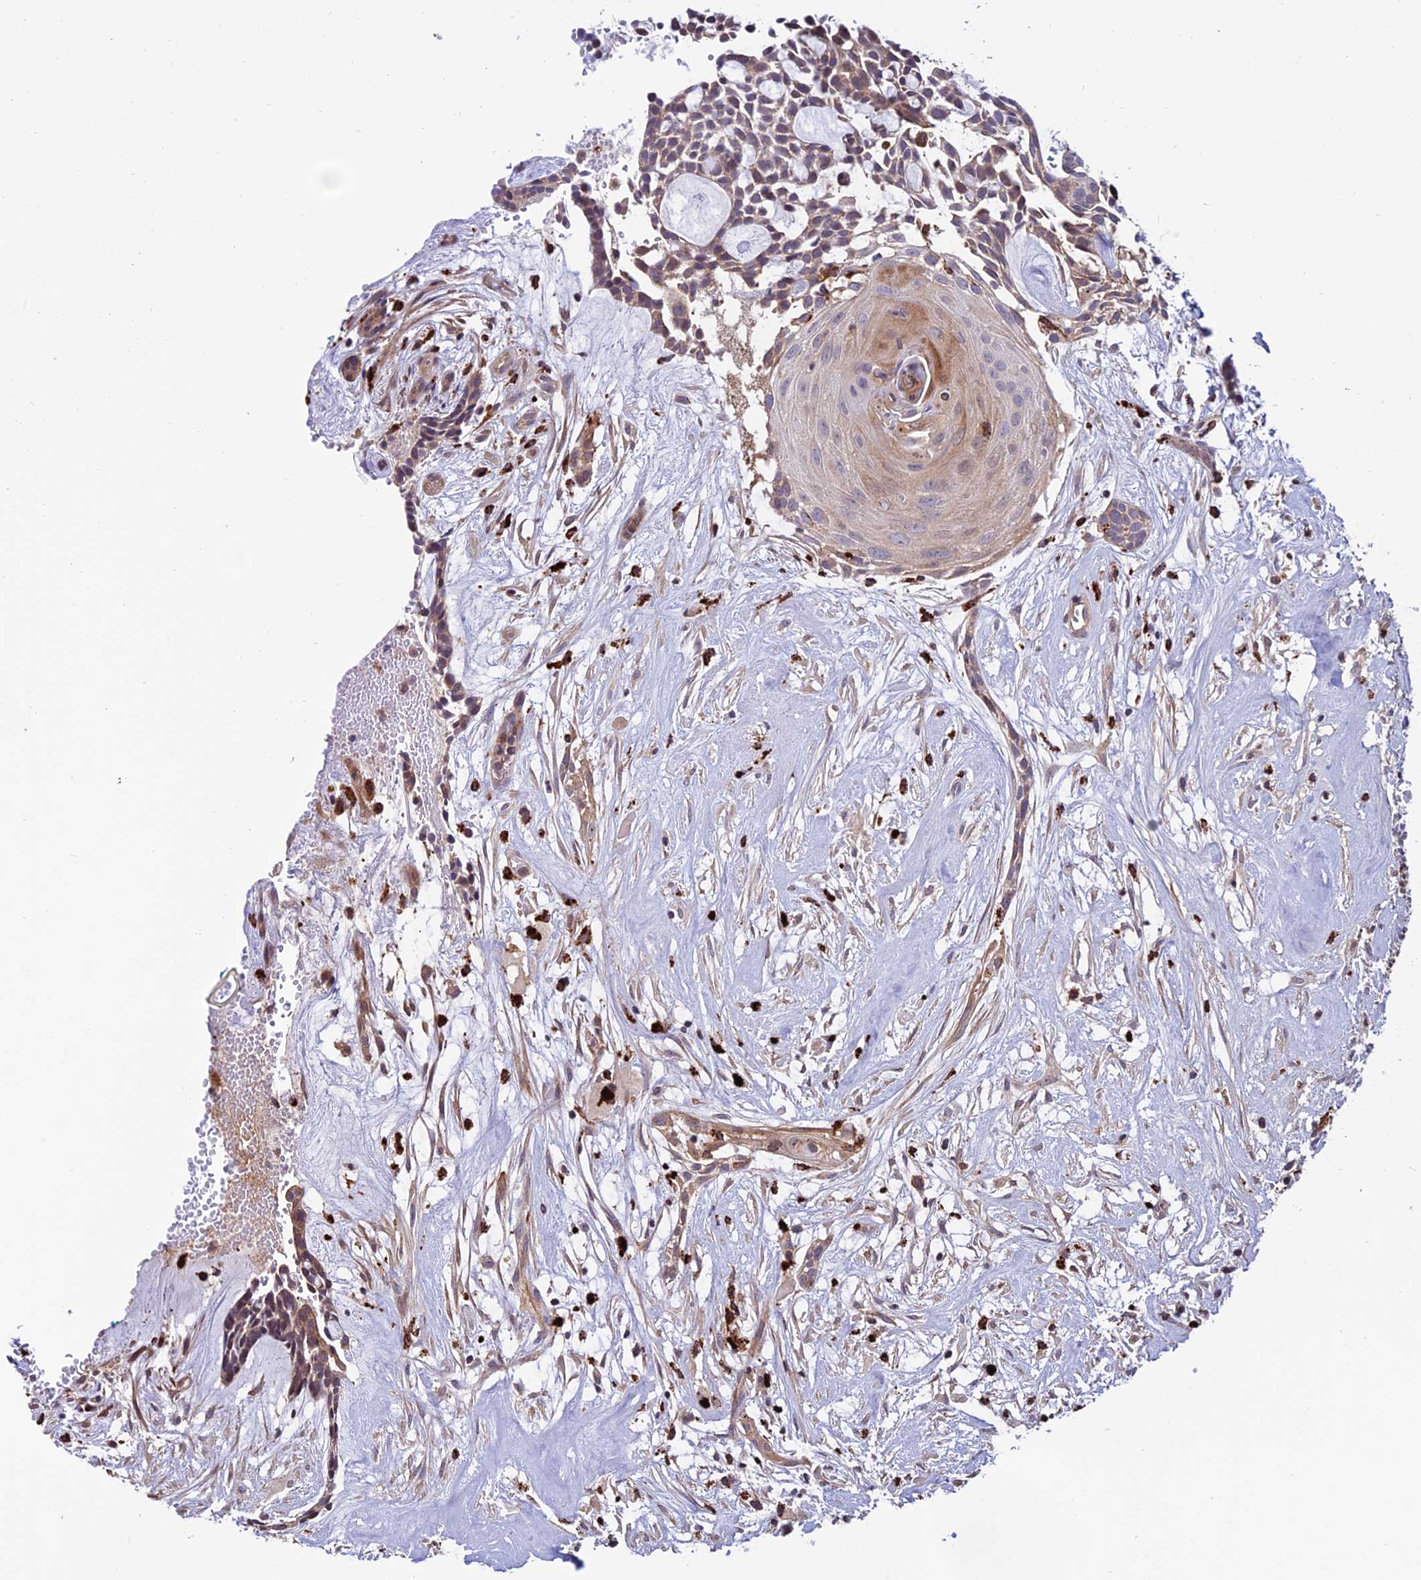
{"staining": {"intensity": "weak", "quantity": "25%-75%", "location": "cytoplasmic/membranous"}, "tissue": "head and neck cancer", "cell_type": "Tumor cells", "image_type": "cancer", "snomed": [{"axis": "morphology", "description": "Adenocarcinoma, NOS"}, {"axis": "topography", "description": "Subcutis"}, {"axis": "topography", "description": "Head-Neck"}], "caption": "Immunohistochemistry photomicrograph of head and neck cancer (adenocarcinoma) stained for a protein (brown), which reveals low levels of weak cytoplasmic/membranous expression in about 25%-75% of tumor cells.", "gene": "ARHGEF18", "patient": {"sex": "female", "age": 73}}